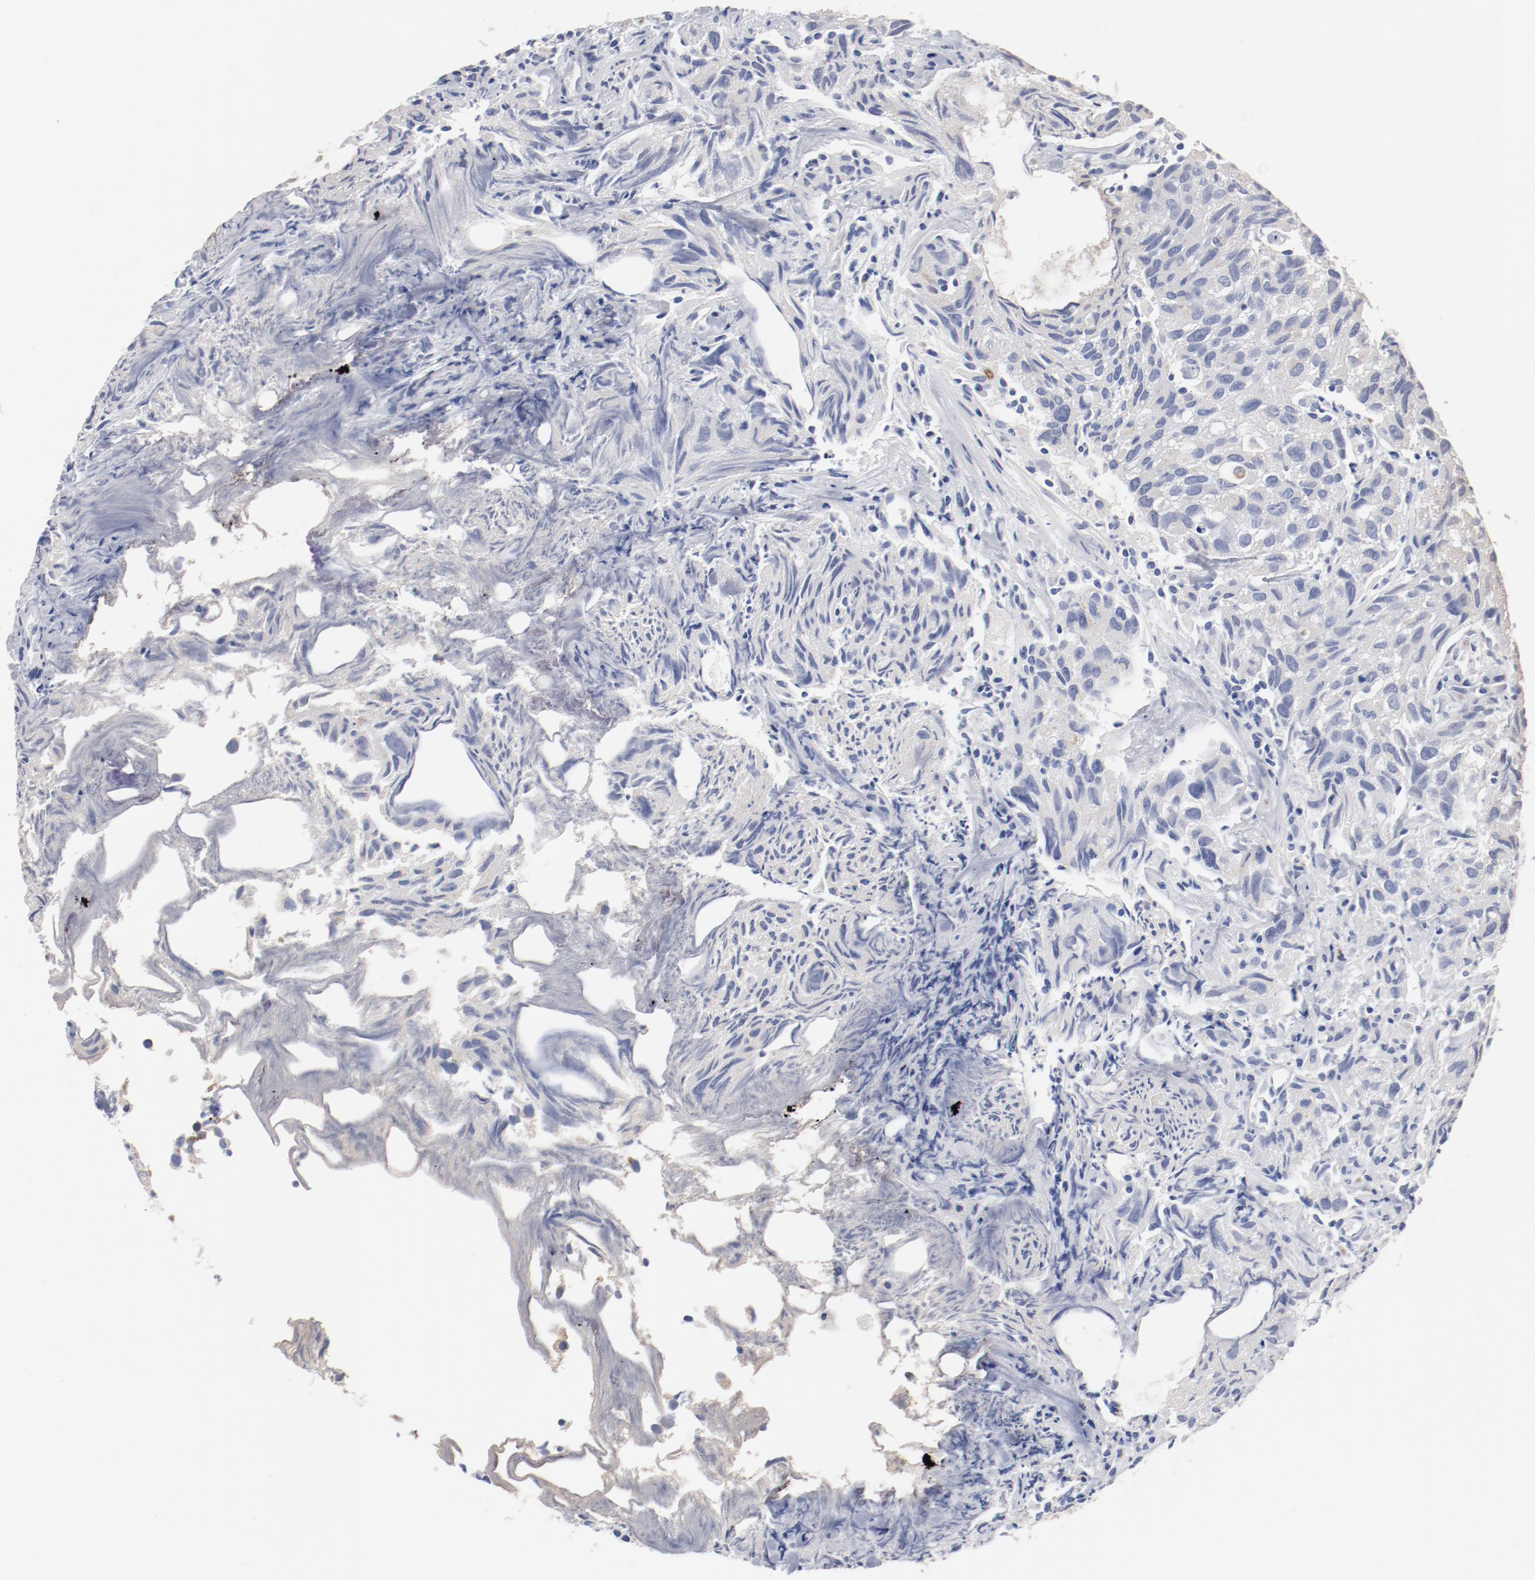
{"staining": {"intensity": "weak", "quantity": "25%-75%", "location": "cytoplasmic/membranous"}, "tissue": "urothelial cancer", "cell_type": "Tumor cells", "image_type": "cancer", "snomed": [{"axis": "morphology", "description": "Urothelial carcinoma, High grade"}, {"axis": "topography", "description": "Urinary bladder"}], "caption": "Protein expression analysis of human urothelial cancer reveals weak cytoplasmic/membranous expression in approximately 25%-75% of tumor cells.", "gene": "GPR143", "patient": {"sex": "female", "age": 75}}